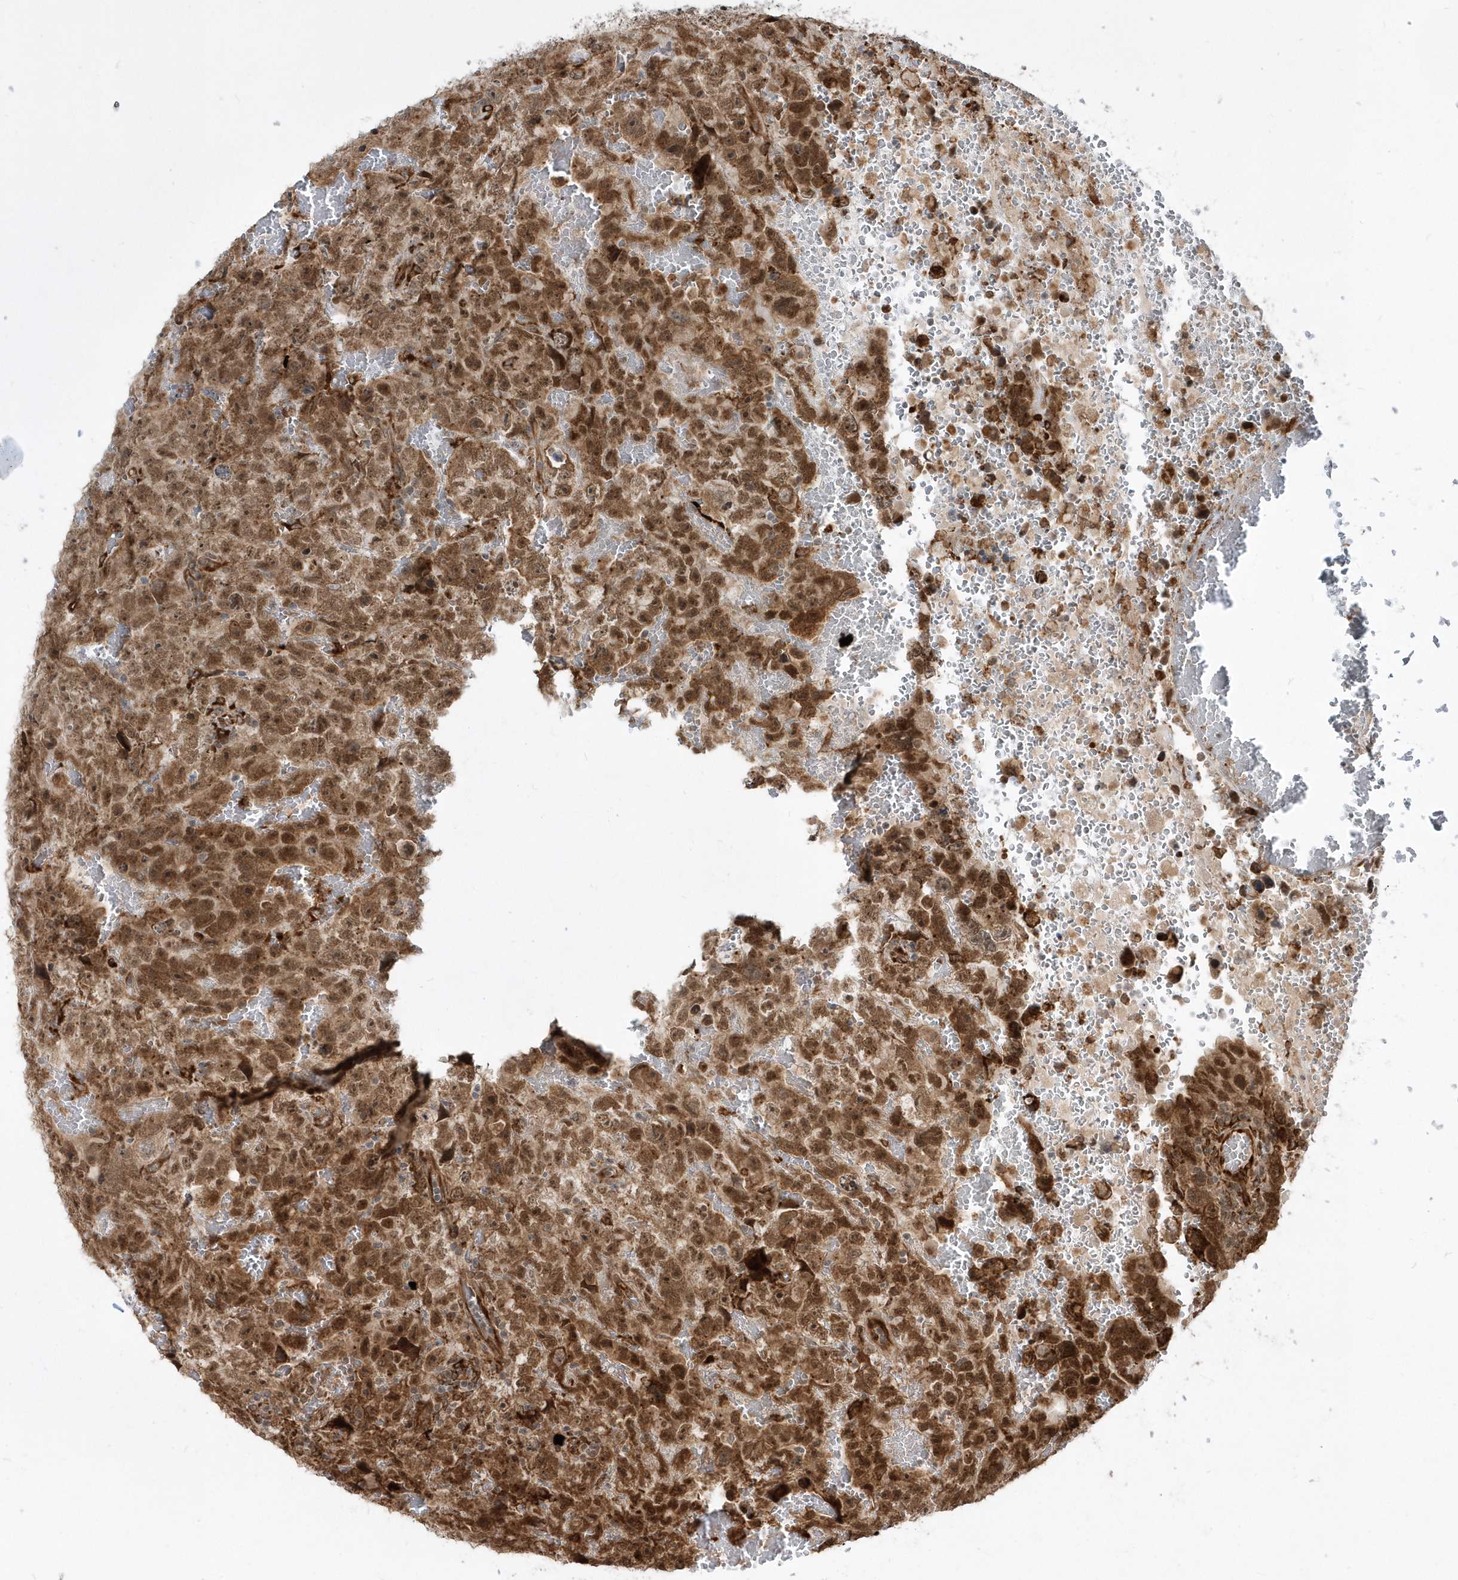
{"staining": {"intensity": "moderate", "quantity": ">75%", "location": "cytoplasmic/membranous,nuclear"}, "tissue": "testis cancer", "cell_type": "Tumor cells", "image_type": "cancer", "snomed": [{"axis": "morphology", "description": "Carcinoma, Embryonal, NOS"}, {"axis": "topography", "description": "Testis"}], "caption": "Immunohistochemical staining of testis cancer displays medium levels of moderate cytoplasmic/membranous and nuclear expression in about >75% of tumor cells.", "gene": "EPC2", "patient": {"sex": "male", "age": 45}}